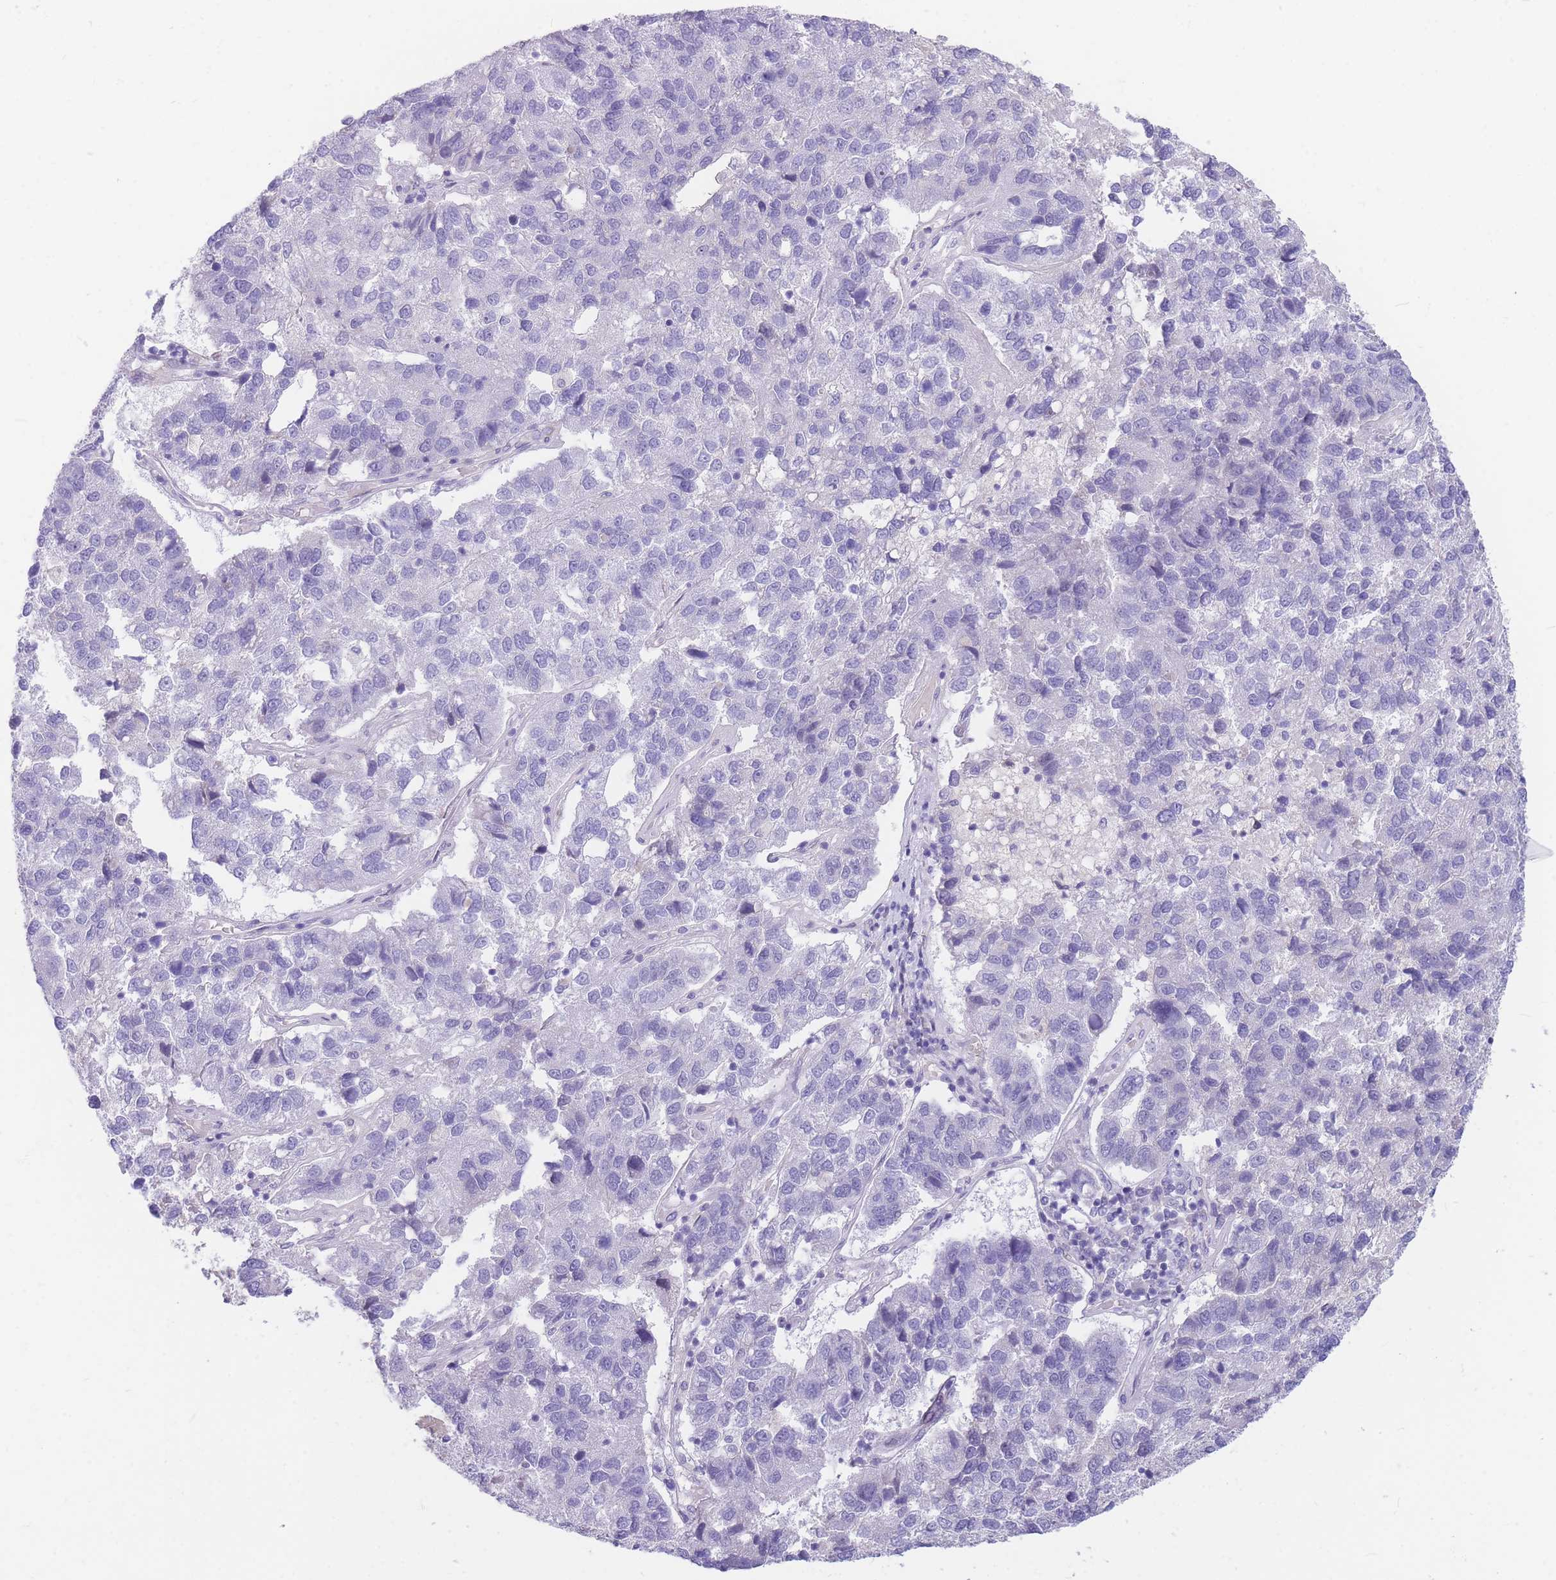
{"staining": {"intensity": "negative", "quantity": "none", "location": "none"}, "tissue": "pancreatic cancer", "cell_type": "Tumor cells", "image_type": "cancer", "snomed": [{"axis": "morphology", "description": "Adenocarcinoma, NOS"}, {"axis": "topography", "description": "Pancreas"}], "caption": "A micrograph of human pancreatic cancer (adenocarcinoma) is negative for staining in tumor cells.", "gene": "SHCBP1", "patient": {"sex": "female", "age": 61}}